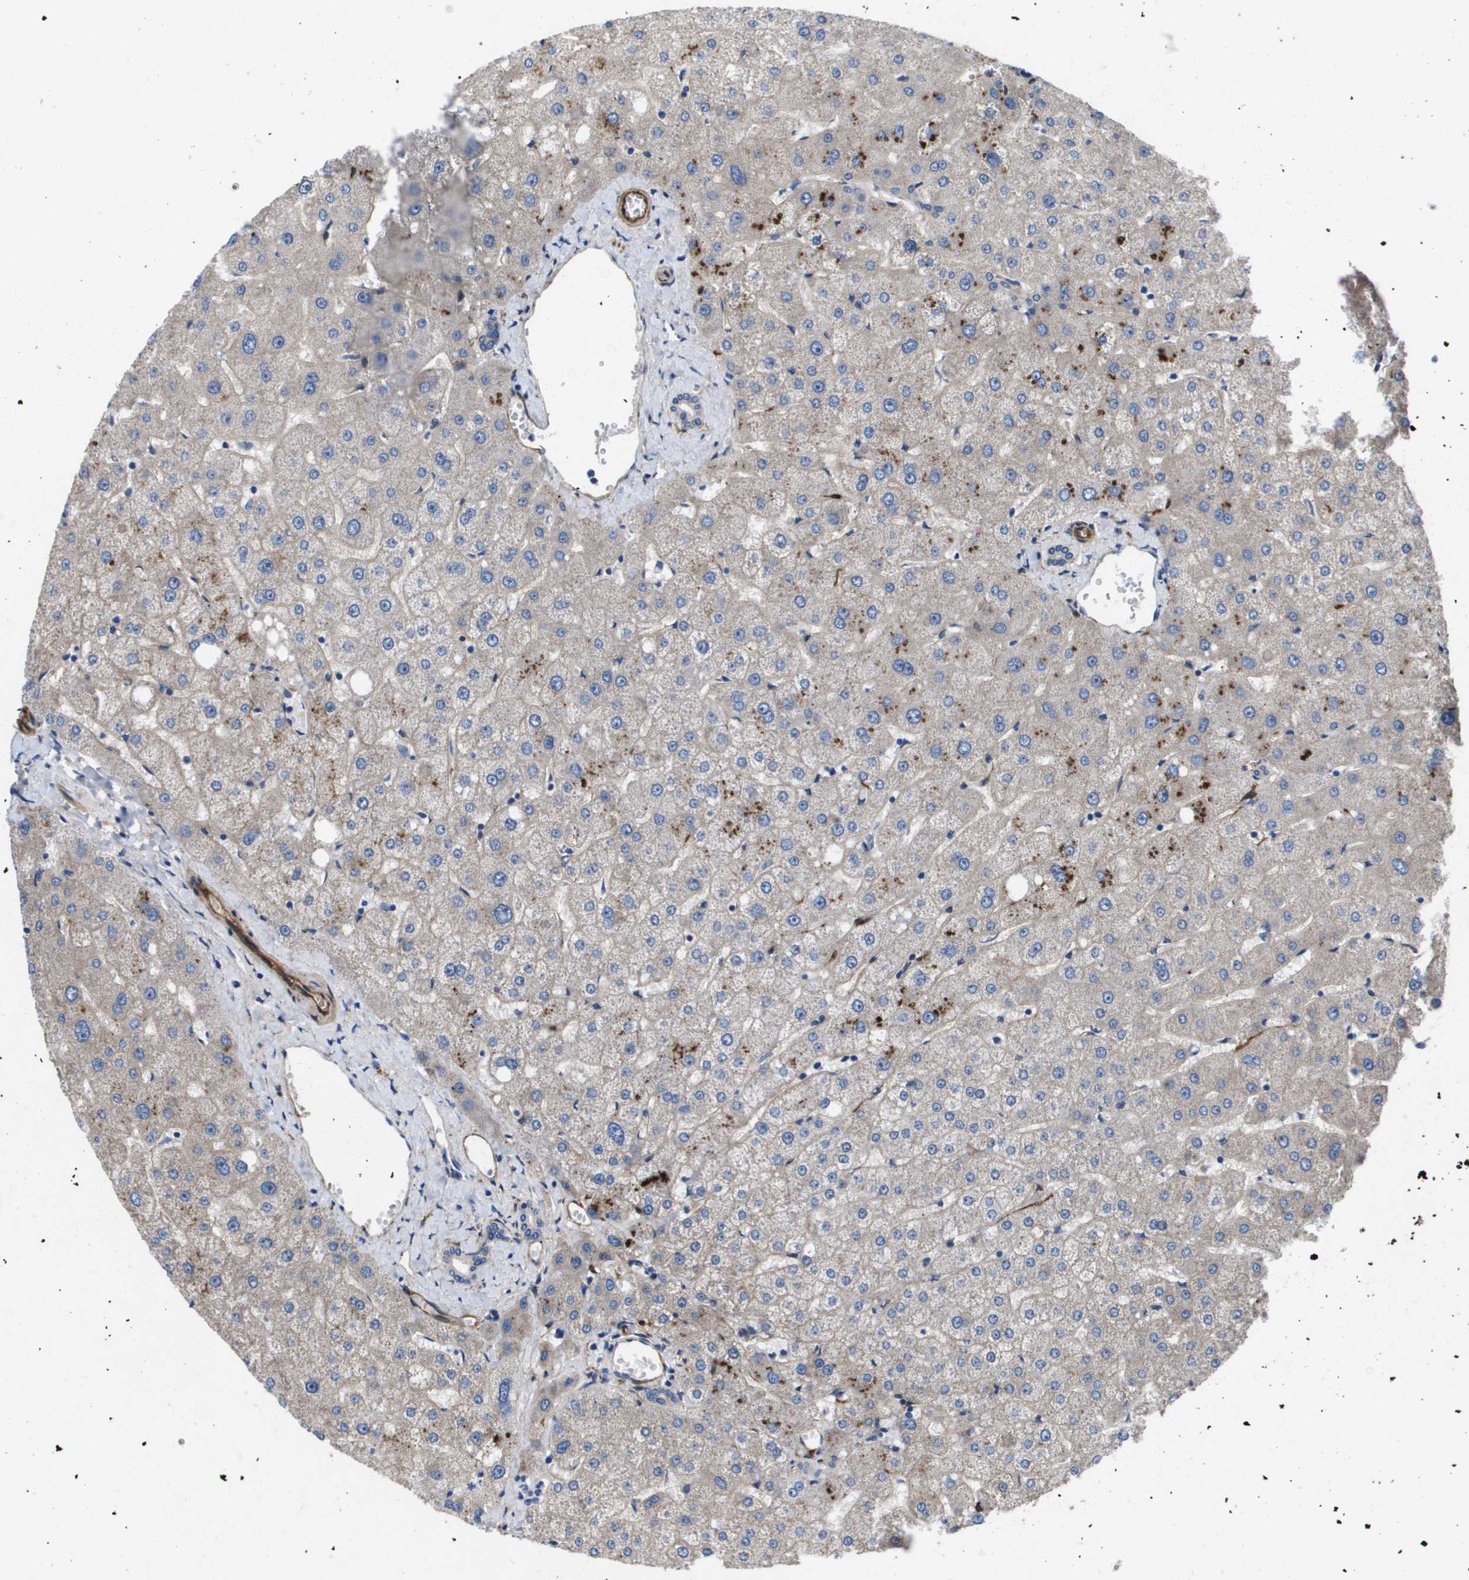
{"staining": {"intensity": "negative", "quantity": "none", "location": "none"}, "tissue": "liver", "cell_type": "Cholangiocytes", "image_type": "normal", "snomed": [{"axis": "morphology", "description": "Normal tissue, NOS"}, {"axis": "topography", "description": "Liver"}], "caption": "DAB immunohistochemical staining of unremarkable human liver displays no significant staining in cholangiocytes. The staining was performed using DAB to visualize the protein expression in brown, while the nuclei were stained in blue with hematoxylin (Magnification: 20x).", "gene": "ENTPD2", "patient": {"sex": "male", "age": 73}}